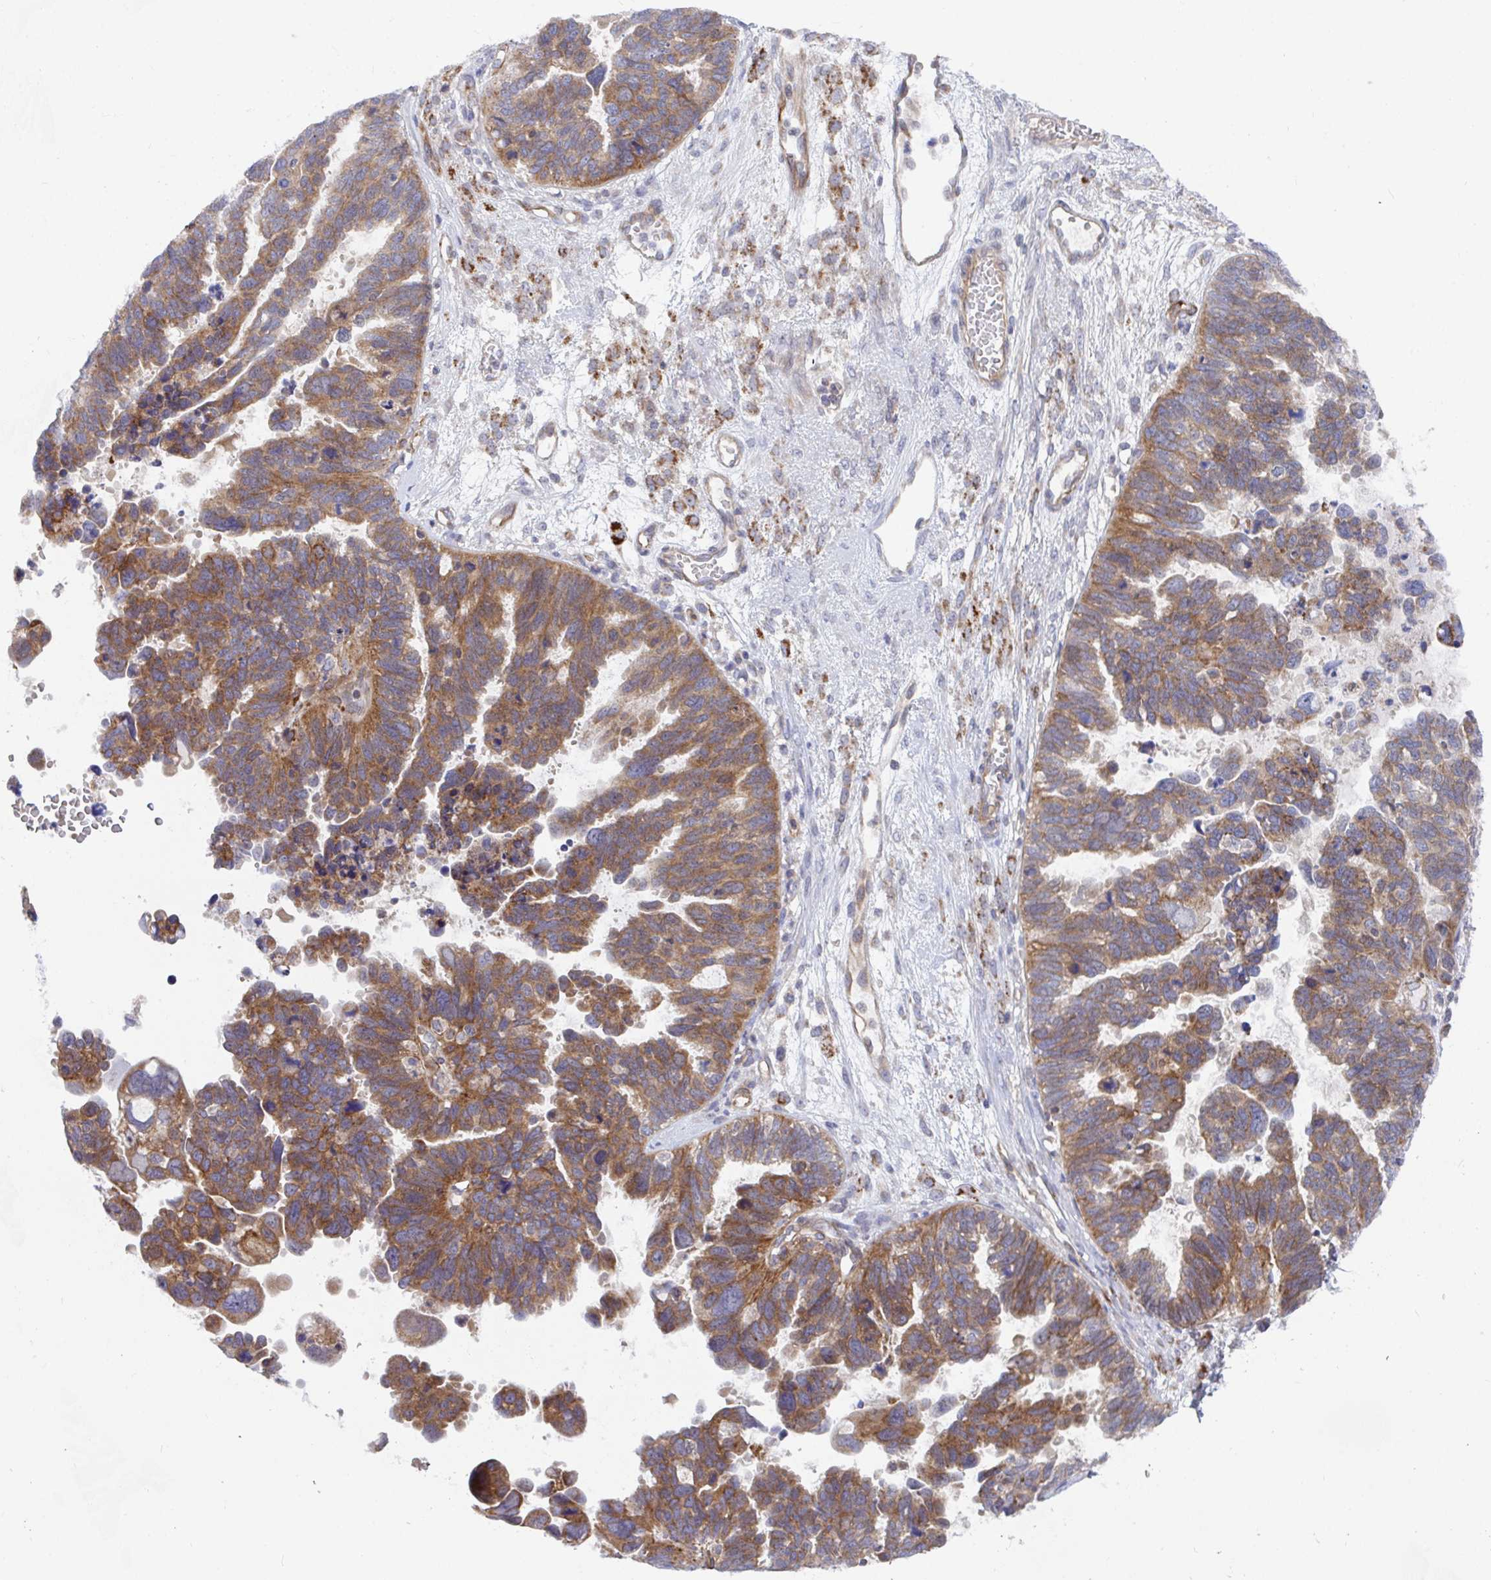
{"staining": {"intensity": "moderate", "quantity": ">75%", "location": "cytoplasmic/membranous"}, "tissue": "ovarian cancer", "cell_type": "Tumor cells", "image_type": "cancer", "snomed": [{"axis": "morphology", "description": "Cystadenocarcinoma, serous, NOS"}, {"axis": "topography", "description": "Ovary"}], "caption": "This image demonstrates ovarian cancer stained with IHC to label a protein in brown. The cytoplasmic/membranous of tumor cells show moderate positivity for the protein. Nuclei are counter-stained blue.", "gene": "EIF1AD", "patient": {"sex": "female", "age": 60}}